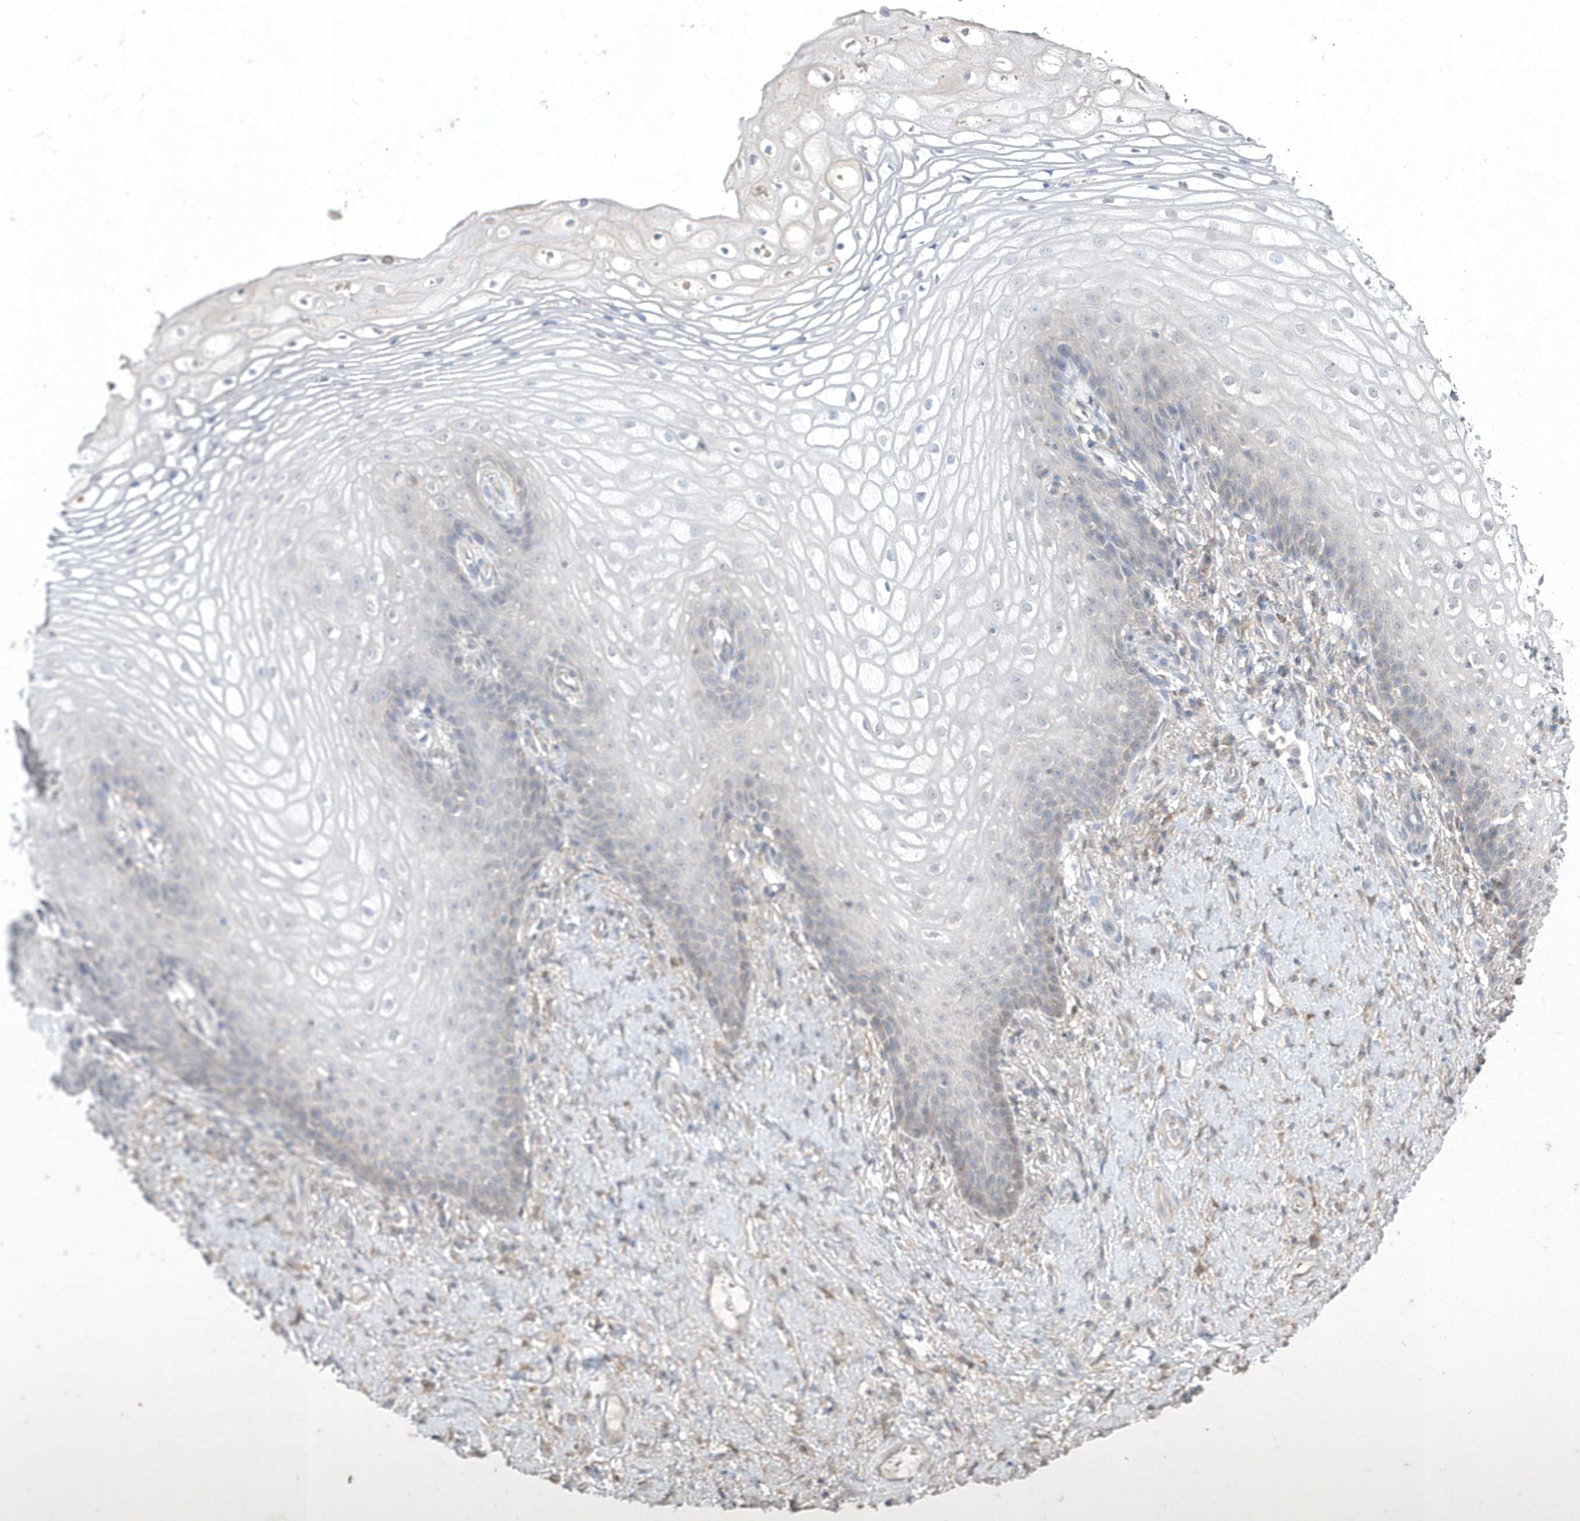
{"staining": {"intensity": "negative", "quantity": "none", "location": "none"}, "tissue": "vagina", "cell_type": "Squamous epithelial cells", "image_type": "normal", "snomed": [{"axis": "morphology", "description": "Normal tissue, NOS"}, {"axis": "topography", "description": "Vagina"}], "caption": "This is a micrograph of immunohistochemistry (IHC) staining of benign vagina, which shows no positivity in squamous epithelial cells.", "gene": "AKR7A2", "patient": {"sex": "female", "age": 60}}